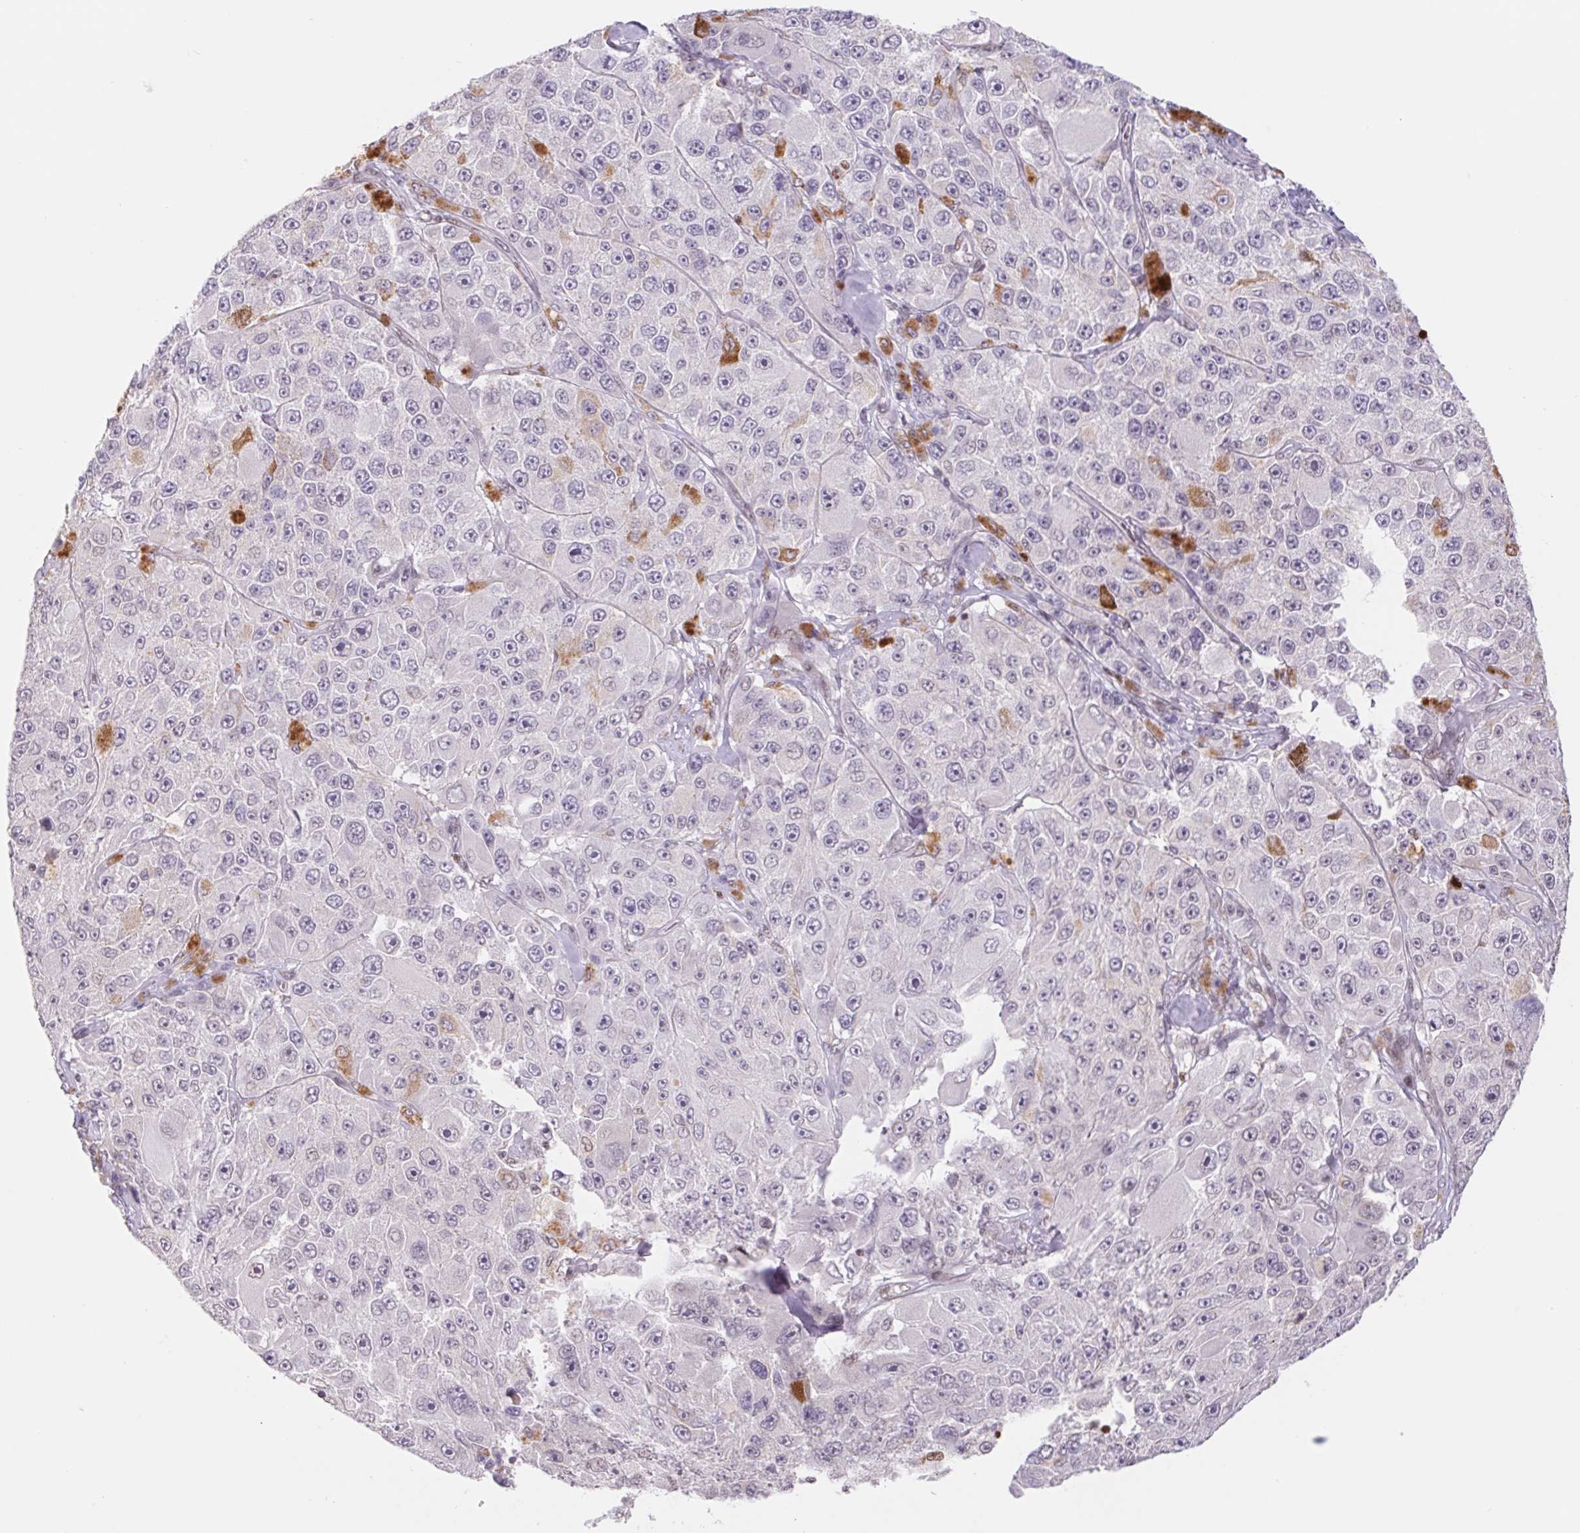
{"staining": {"intensity": "negative", "quantity": "none", "location": "none"}, "tissue": "melanoma", "cell_type": "Tumor cells", "image_type": "cancer", "snomed": [{"axis": "morphology", "description": "Malignant melanoma, Metastatic site"}, {"axis": "topography", "description": "Lymph node"}], "caption": "Immunohistochemistry (IHC) image of malignant melanoma (metastatic site) stained for a protein (brown), which exhibits no staining in tumor cells. (DAB immunohistochemistry visualized using brightfield microscopy, high magnification).", "gene": "TRERF1", "patient": {"sex": "male", "age": 62}}